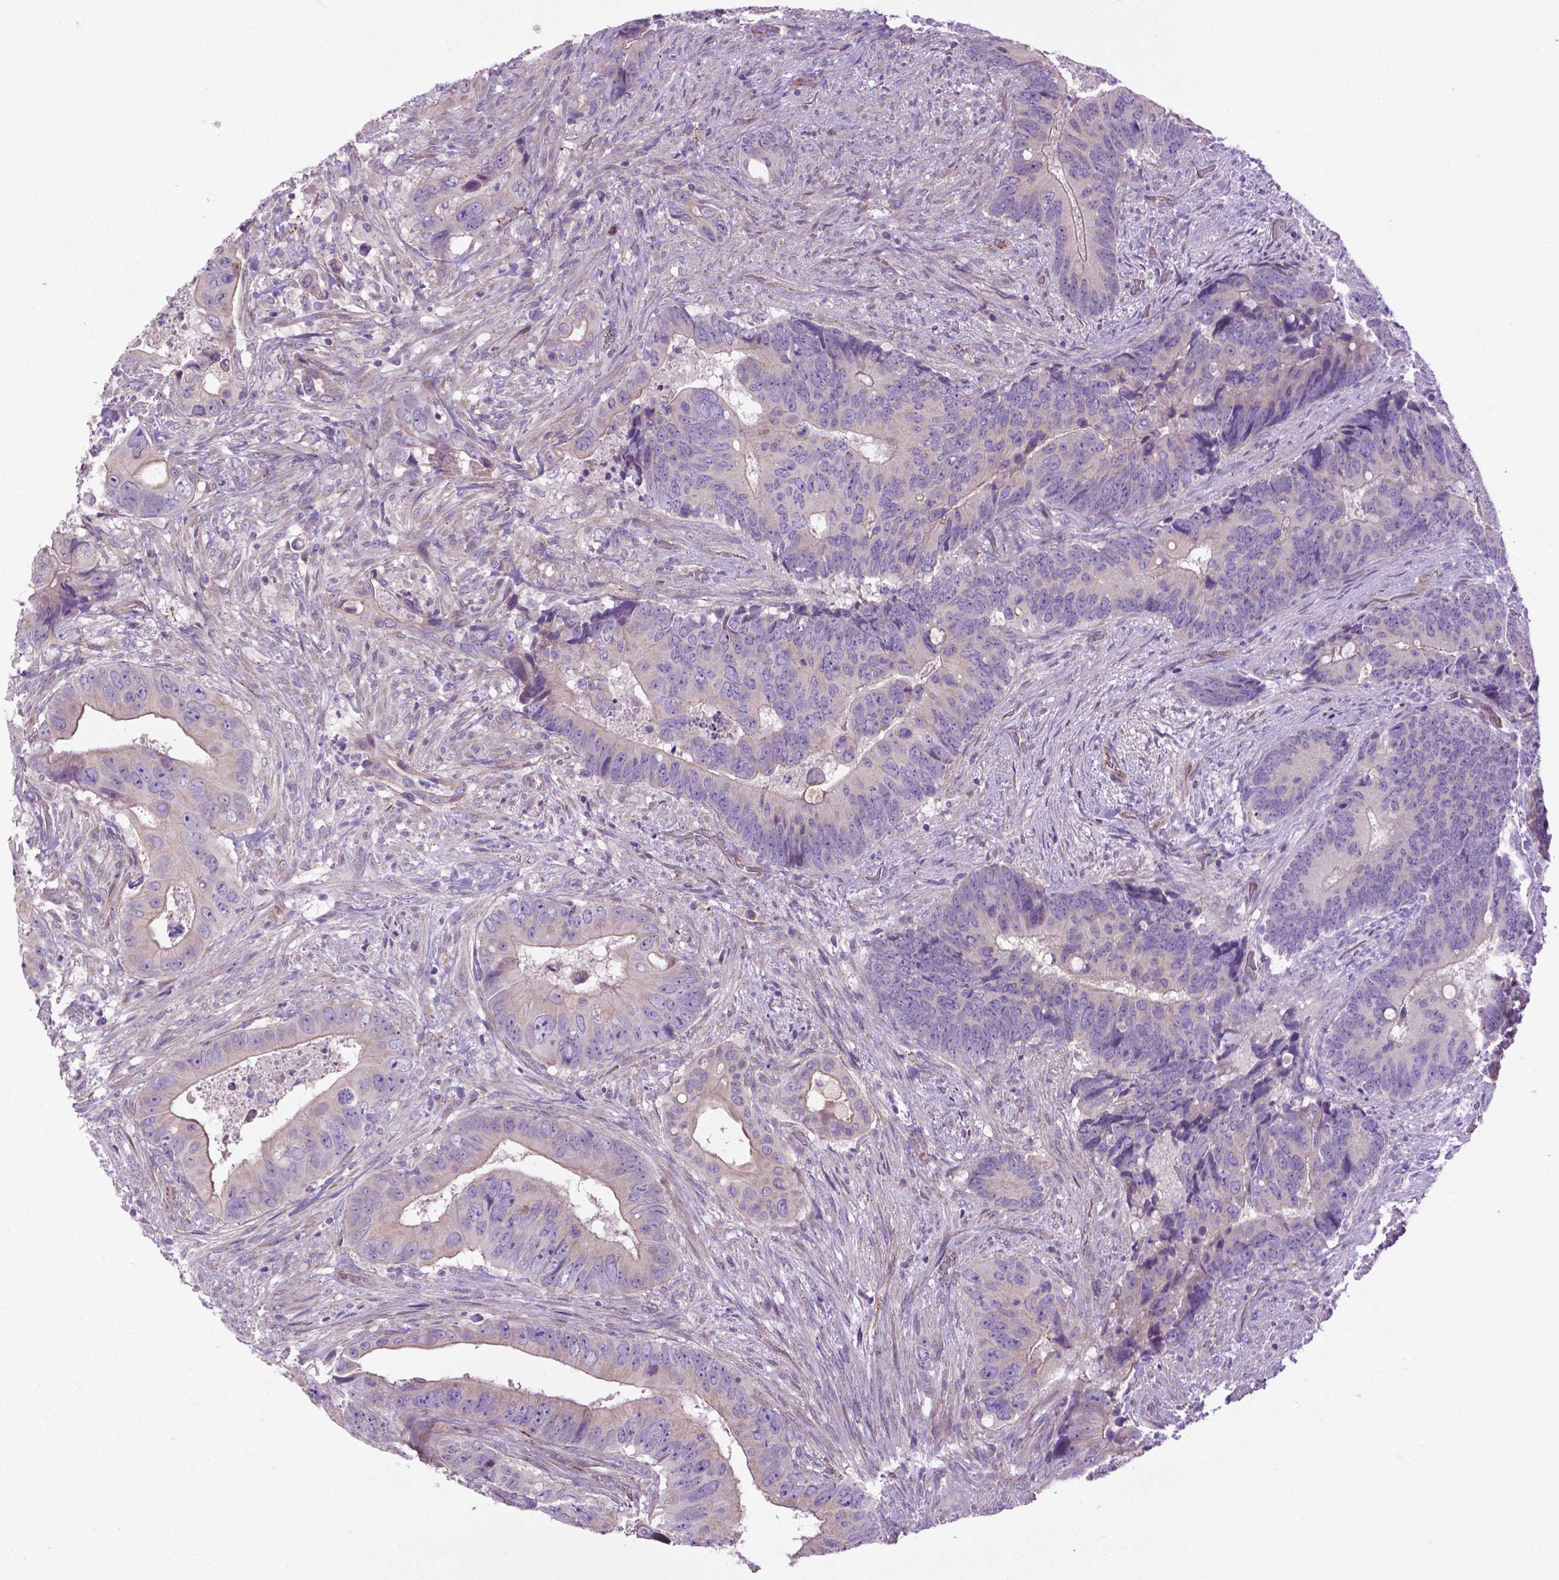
{"staining": {"intensity": "negative", "quantity": "none", "location": "none"}, "tissue": "colorectal cancer", "cell_type": "Tumor cells", "image_type": "cancer", "snomed": [{"axis": "morphology", "description": "Adenocarcinoma, NOS"}, {"axis": "topography", "description": "Rectum"}], "caption": "Colorectal adenocarcinoma was stained to show a protein in brown. There is no significant expression in tumor cells. Nuclei are stained in blue.", "gene": "CCER2", "patient": {"sex": "male", "age": 78}}